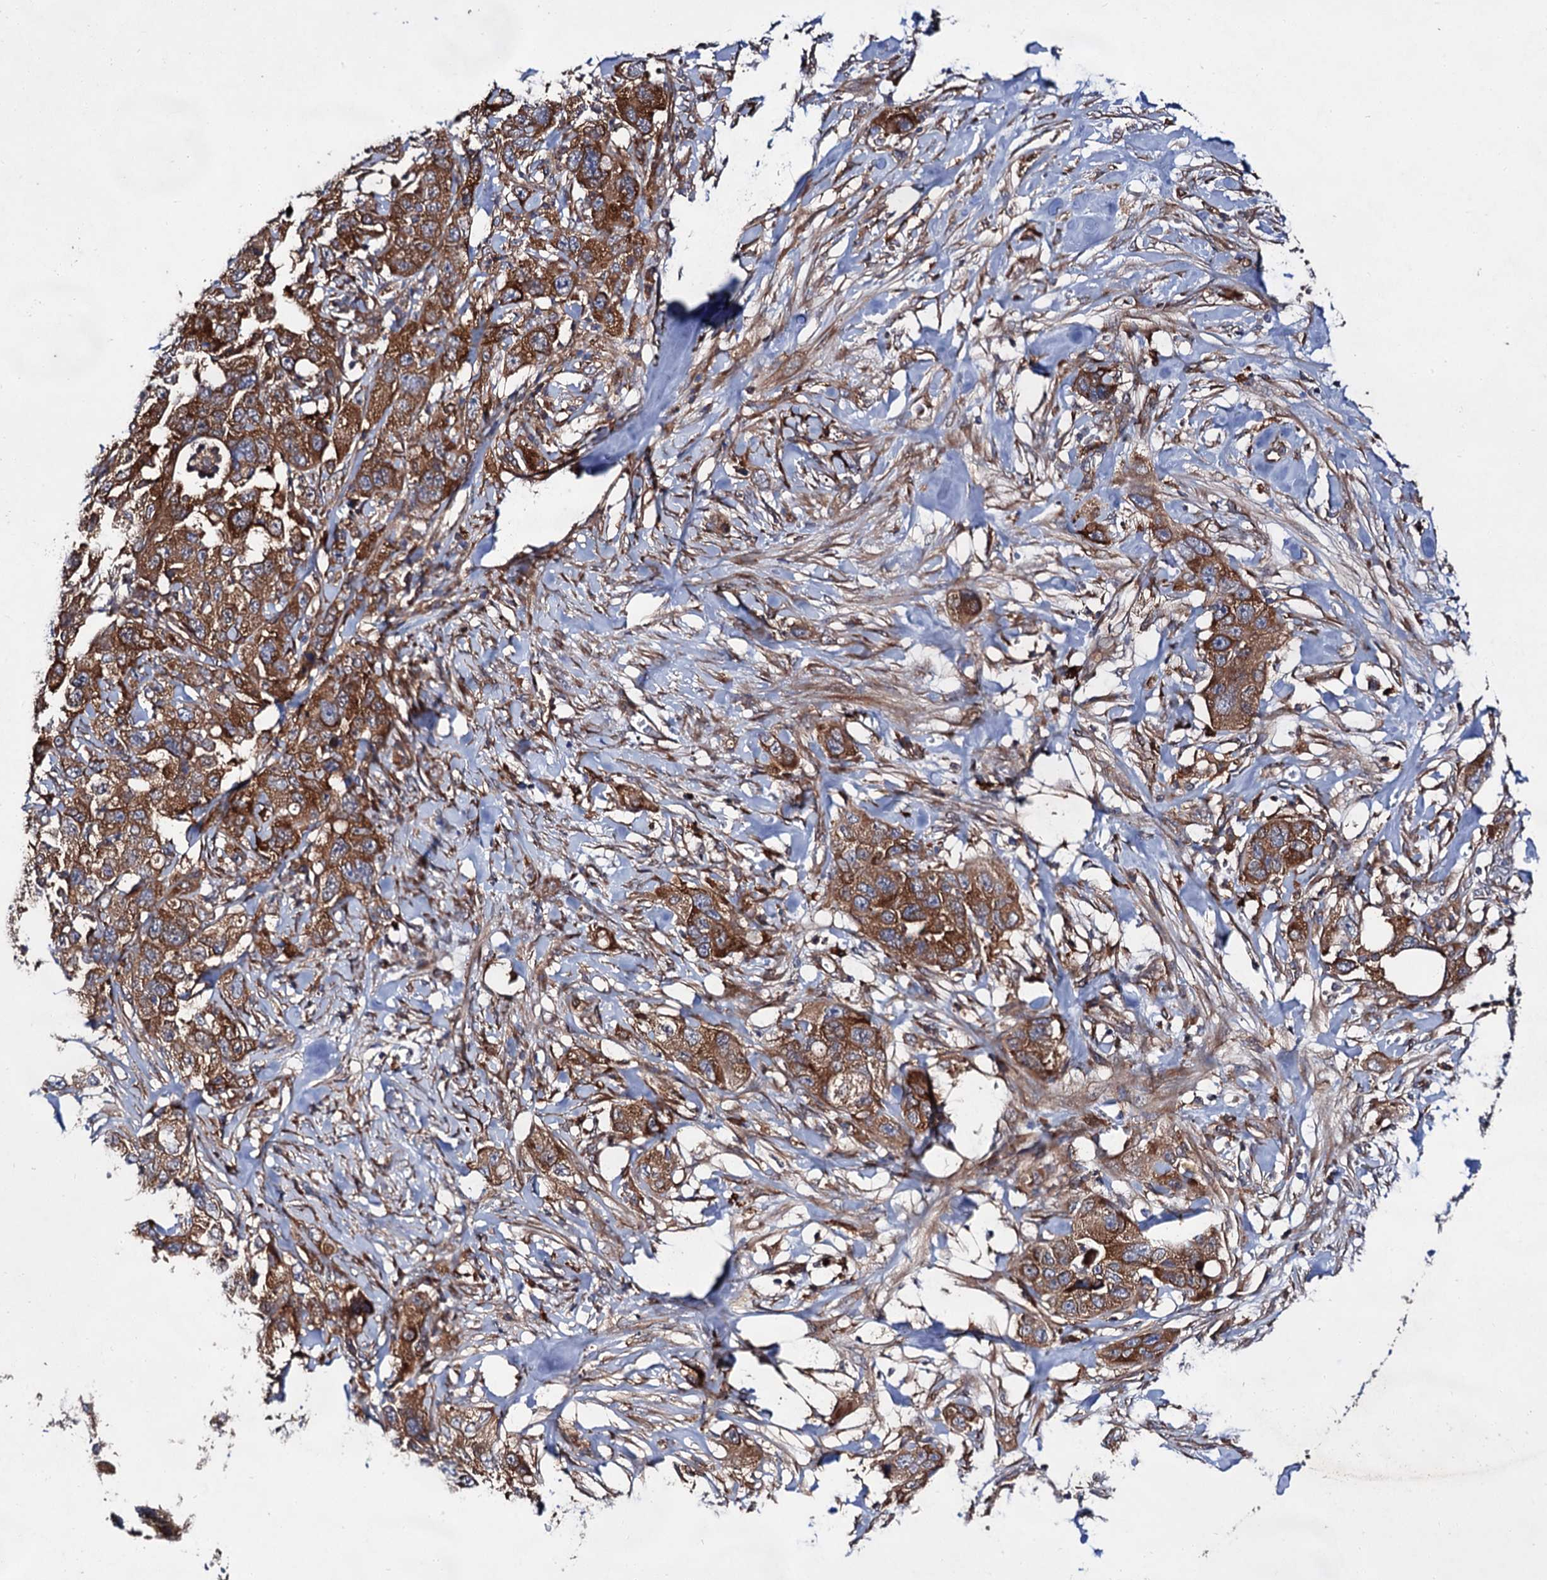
{"staining": {"intensity": "strong", "quantity": ">75%", "location": "cytoplasmic/membranous"}, "tissue": "pancreatic cancer", "cell_type": "Tumor cells", "image_type": "cancer", "snomed": [{"axis": "morphology", "description": "Adenocarcinoma, NOS"}, {"axis": "topography", "description": "Pancreas"}], "caption": "High-magnification brightfield microscopy of adenocarcinoma (pancreatic) stained with DAB (brown) and counterstained with hematoxylin (blue). tumor cells exhibit strong cytoplasmic/membranous positivity is identified in about>75% of cells.", "gene": "NAA25", "patient": {"sex": "female", "age": 78}}